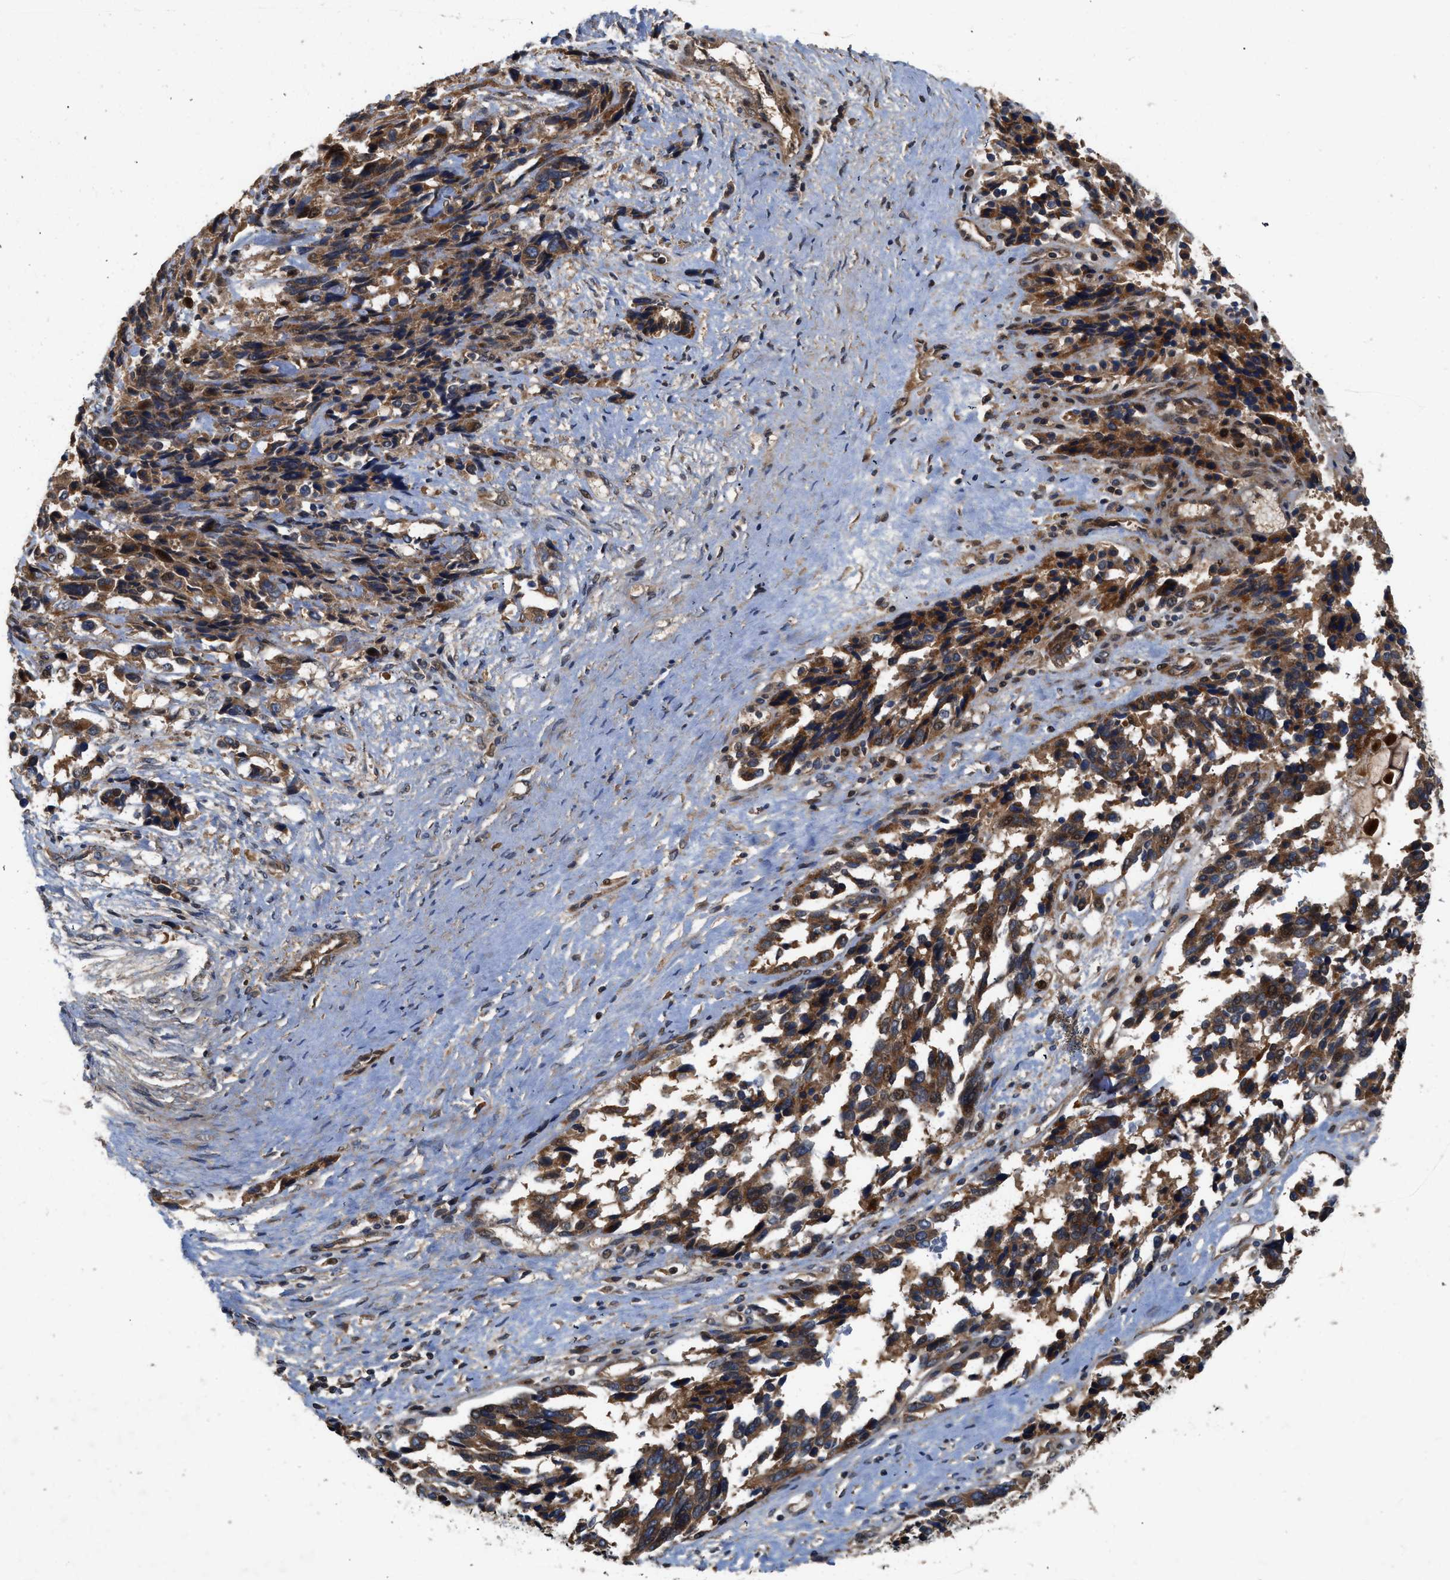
{"staining": {"intensity": "strong", "quantity": ">75%", "location": "cytoplasmic/membranous"}, "tissue": "ovarian cancer", "cell_type": "Tumor cells", "image_type": "cancer", "snomed": [{"axis": "morphology", "description": "Cystadenocarcinoma, serous, NOS"}, {"axis": "topography", "description": "Ovary"}], "caption": "Immunohistochemical staining of human ovarian cancer (serous cystadenocarcinoma) exhibits high levels of strong cytoplasmic/membranous protein expression in approximately >75% of tumor cells.", "gene": "CNNM3", "patient": {"sex": "female", "age": 44}}